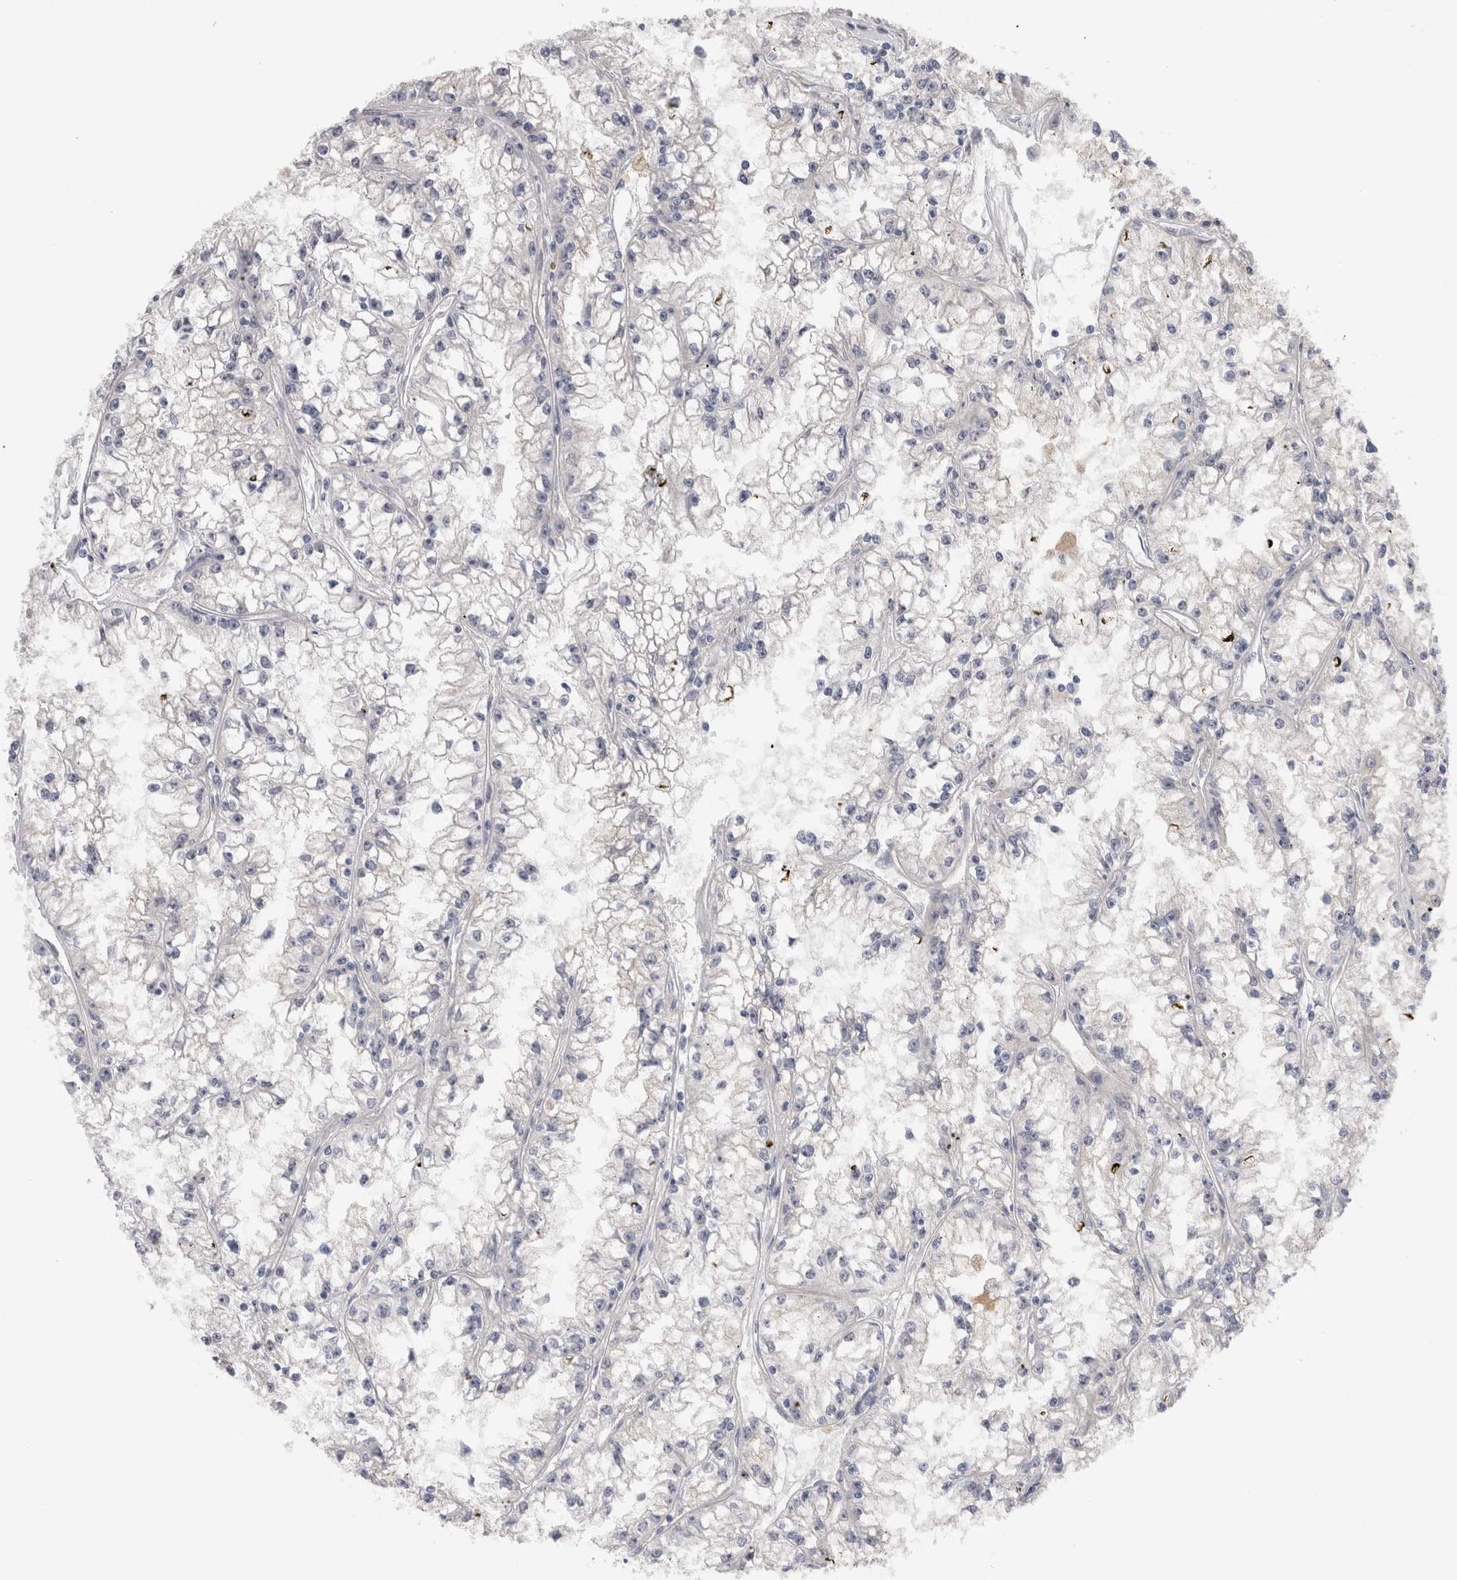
{"staining": {"intensity": "negative", "quantity": "none", "location": "none"}, "tissue": "renal cancer", "cell_type": "Tumor cells", "image_type": "cancer", "snomed": [{"axis": "morphology", "description": "Adenocarcinoma, NOS"}, {"axis": "topography", "description": "Kidney"}], "caption": "Immunohistochemical staining of human adenocarcinoma (renal) shows no significant positivity in tumor cells.", "gene": "TAFA5", "patient": {"sex": "male", "age": 56}}